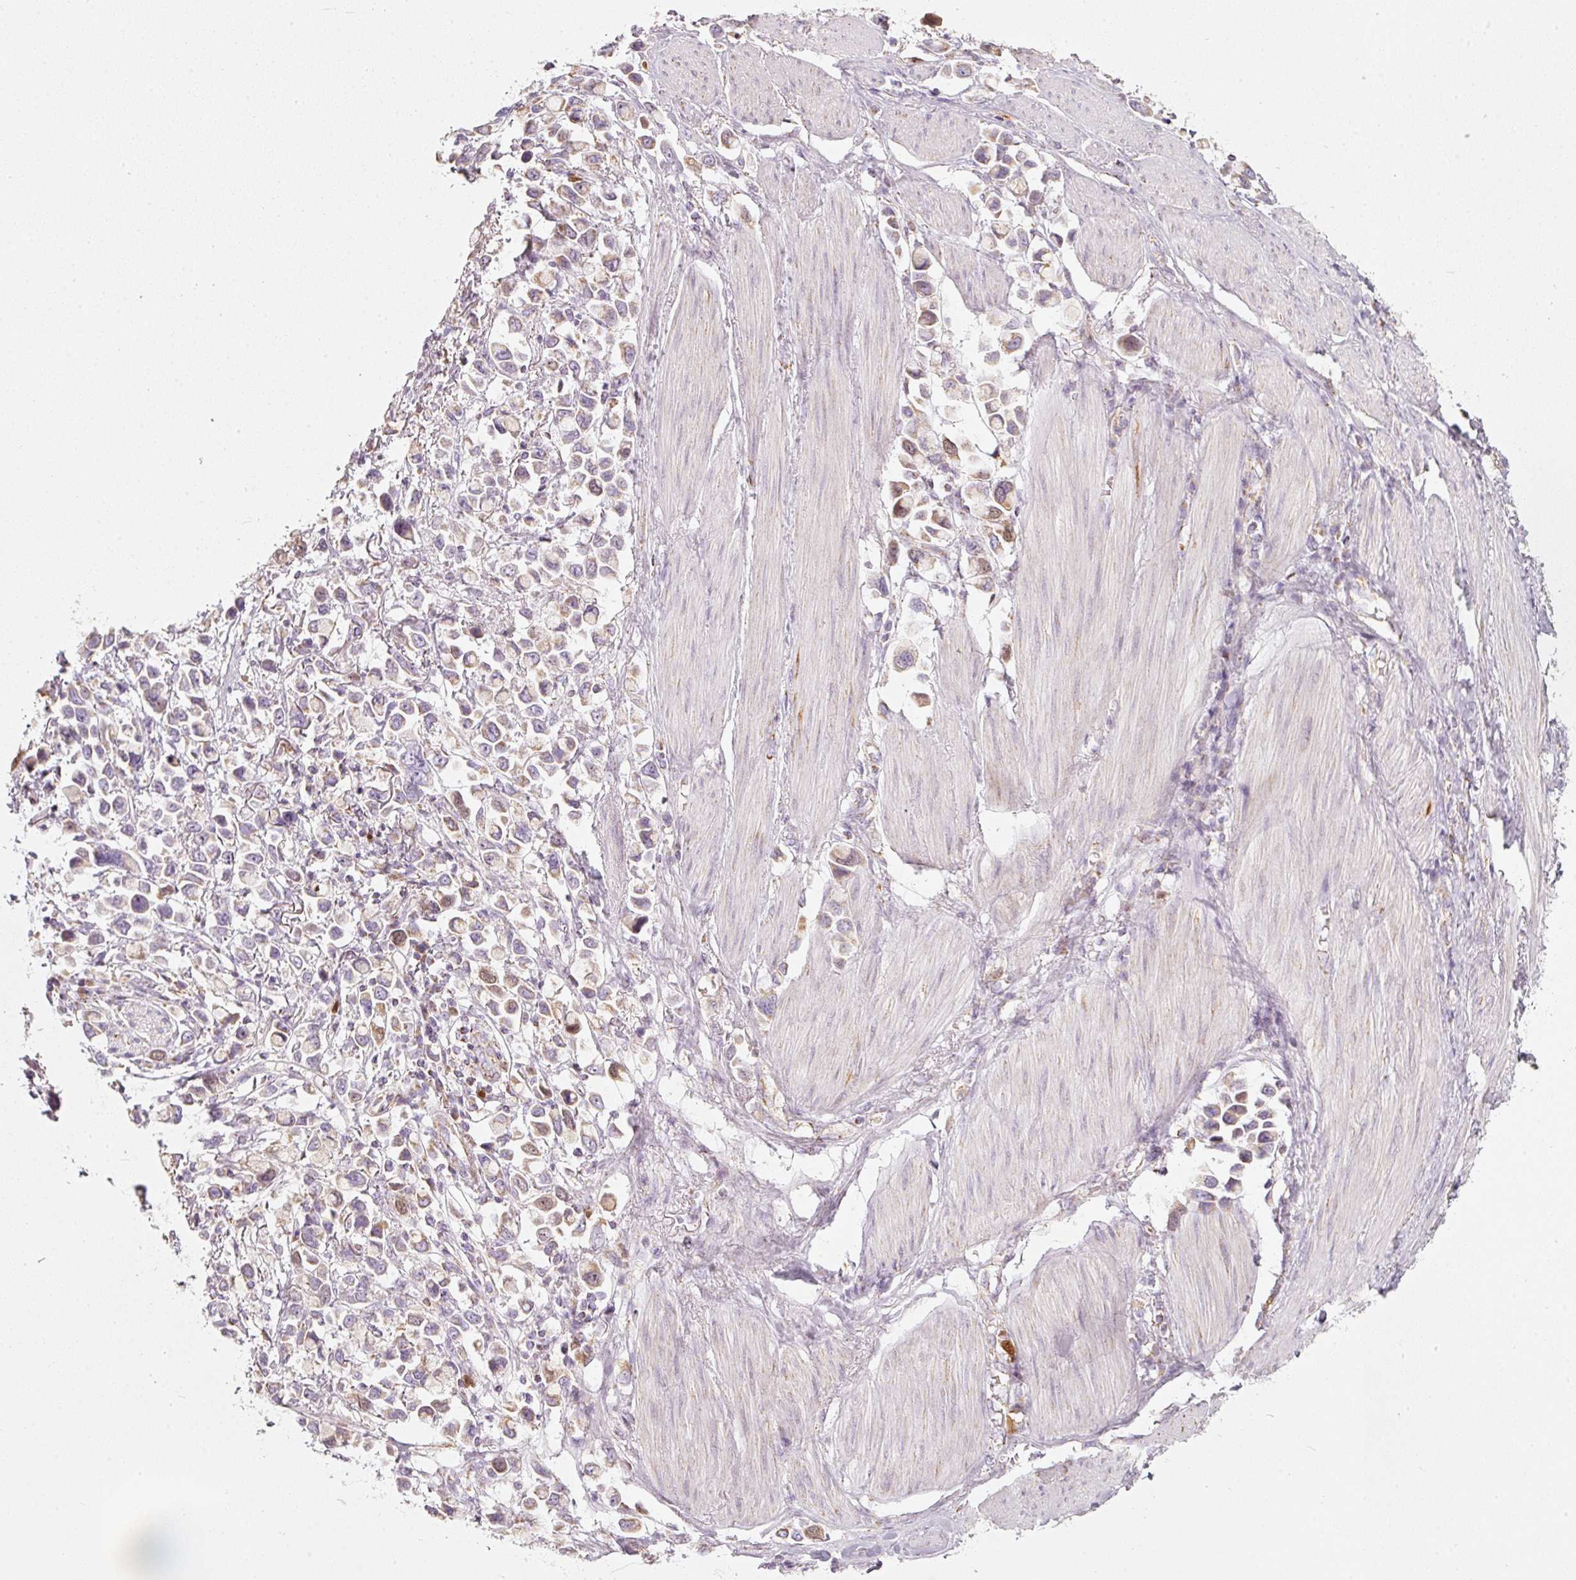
{"staining": {"intensity": "moderate", "quantity": "<25%", "location": "nuclear"}, "tissue": "stomach cancer", "cell_type": "Tumor cells", "image_type": "cancer", "snomed": [{"axis": "morphology", "description": "Adenocarcinoma, NOS"}, {"axis": "topography", "description": "Stomach"}], "caption": "Protein expression analysis of adenocarcinoma (stomach) demonstrates moderate nuclear positivity in about <25% of tumor cells.", "gene": "DUT", "patient": {"sex": "female", "age": 81}}